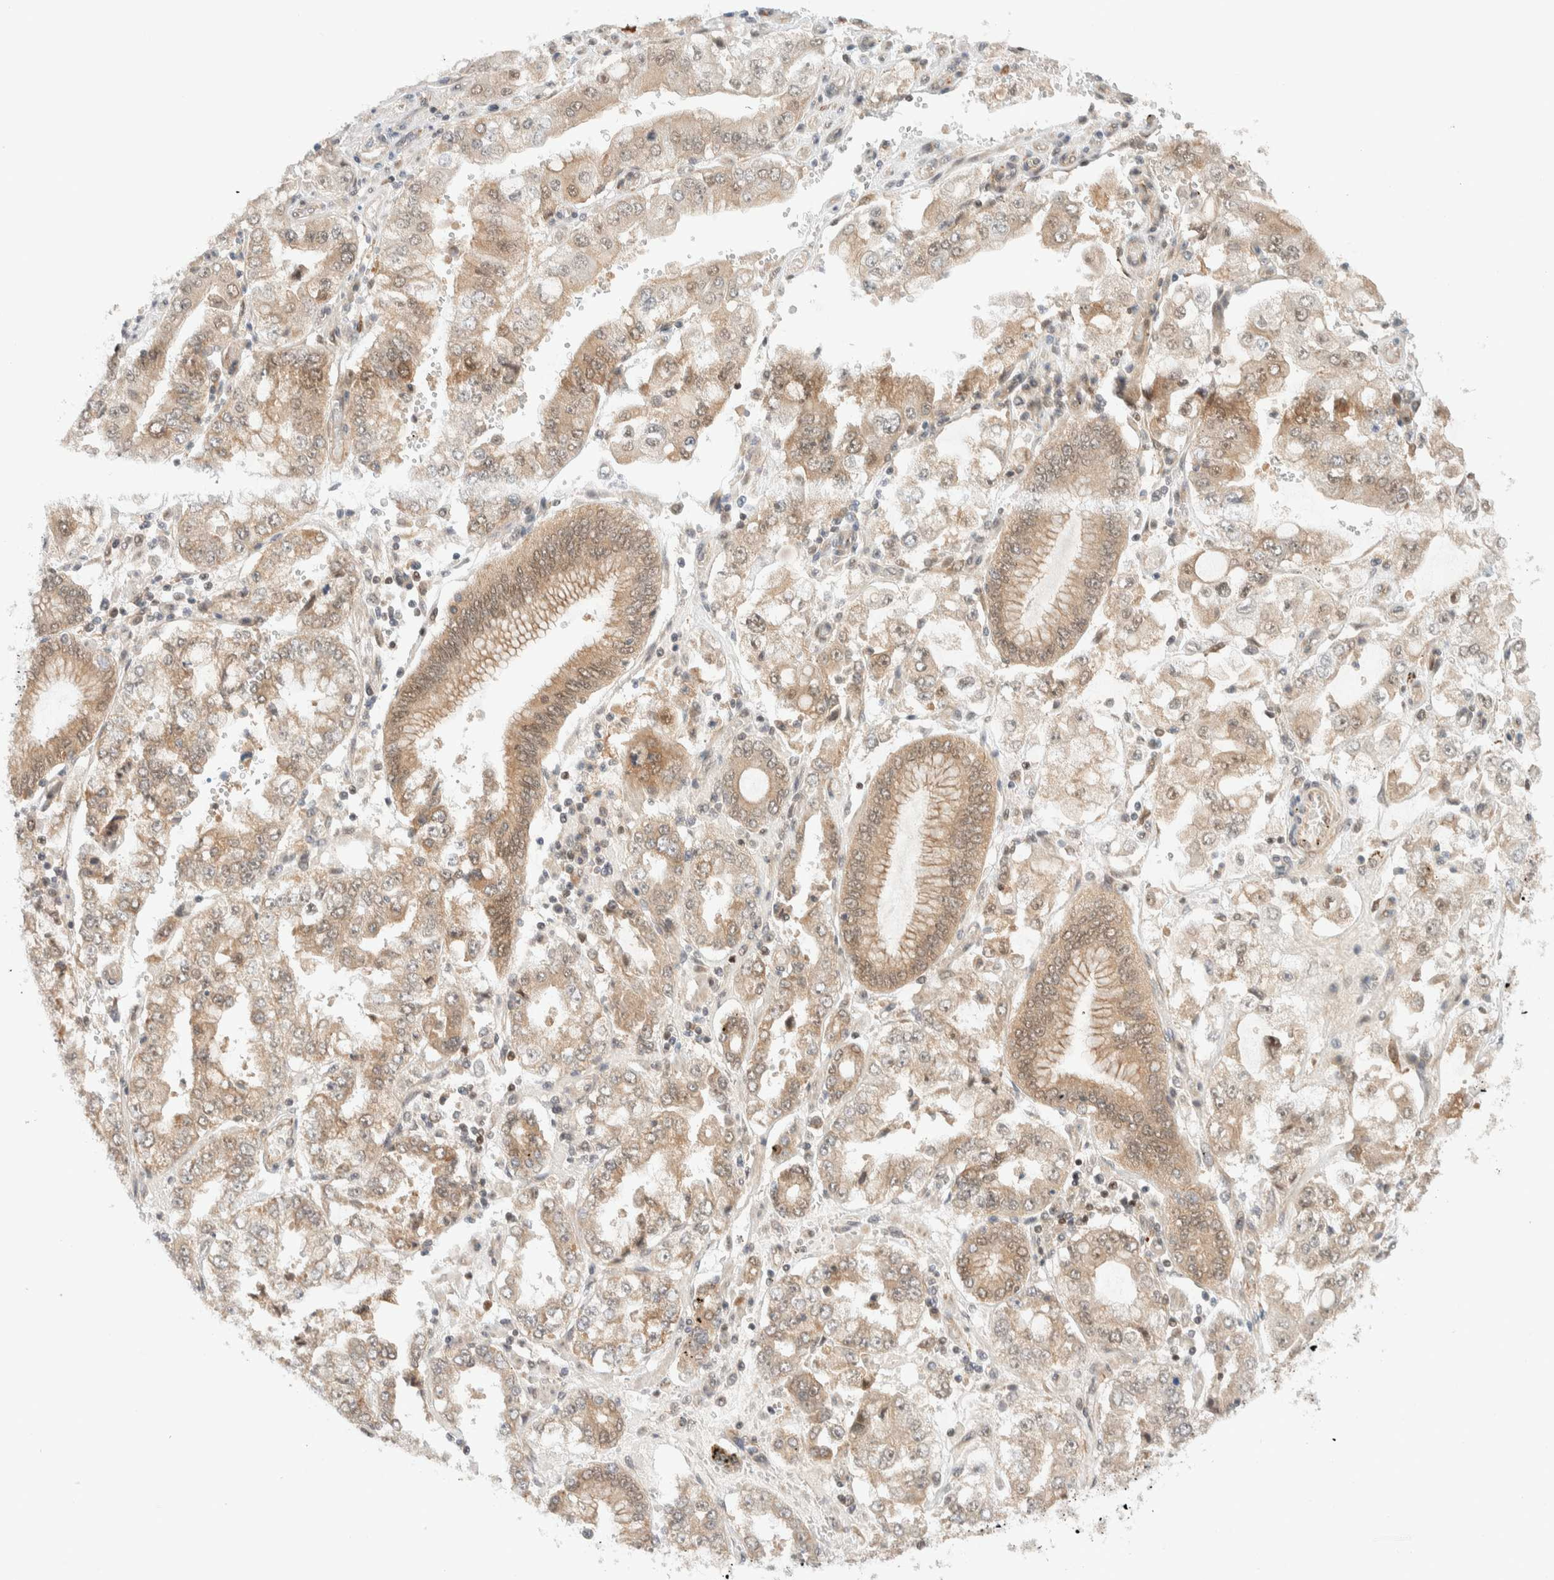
{"staining": {"intensity": "weak", "quantity": ">75%", "location": "cytoplasmic/membranous"}, "tissue": "stomach cancer", "cell_type": "Tumor cells", "image_type": "cancer", "snomed": [{"axis": "morphology", "description": "Adenocarcinoma, NOS"}, {"axis": "topography", "description": "Stomach"}], "caption": "Stomach cancer stained with IHC displays weak cytoplasmic/membranous positivity in approximately >75% of tumor cells.", "gene": "C8orf76", "patient": {"sex": "male", "age": 76}}